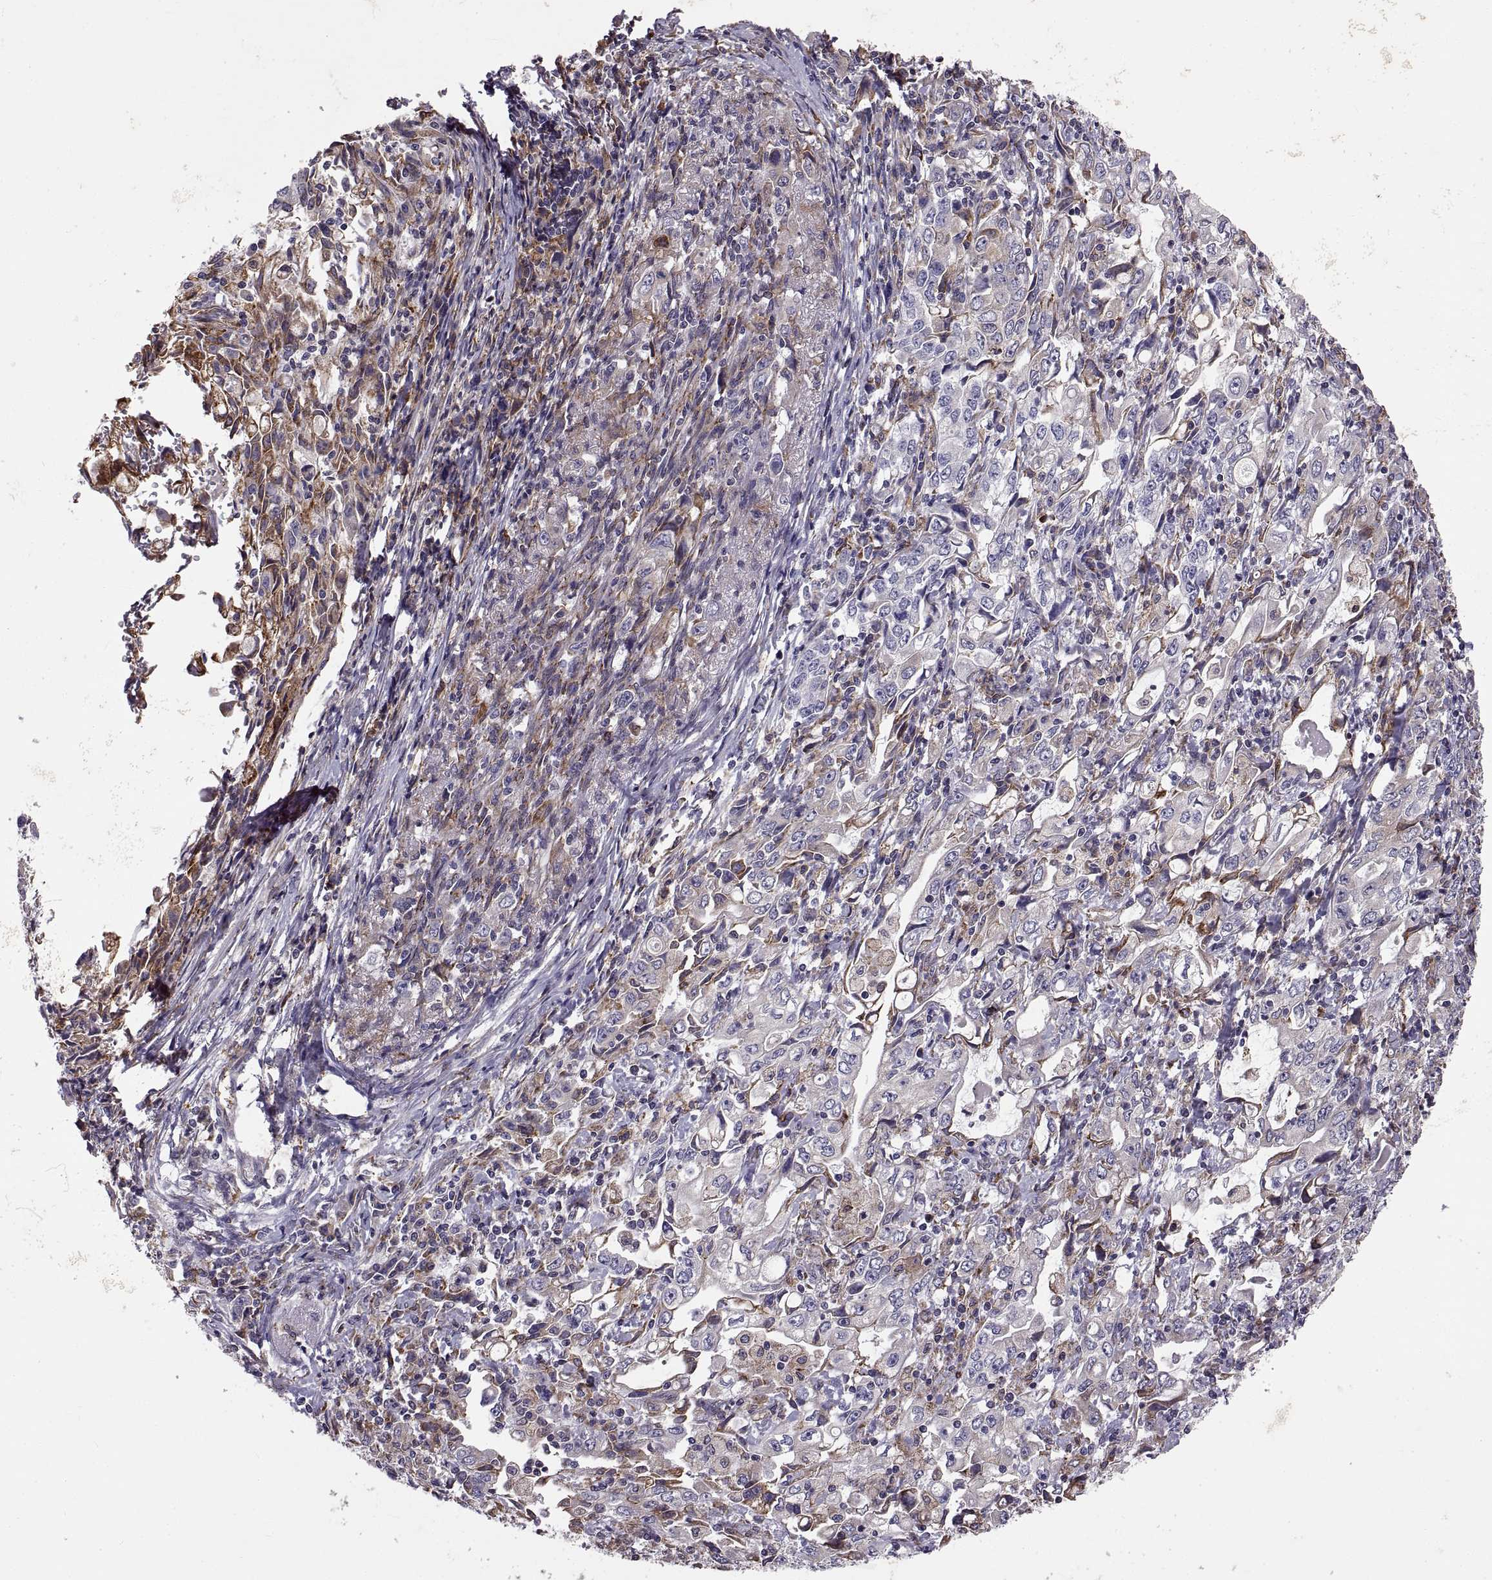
{"staining": {"intensity": "weak", "quantity": "<25%", "location": "cytoplasmic/membranous"}, "tissue": "stomach cancer", "cell_type": "Tumor cells", "image_type": "cancer", "snomed": [{"axis": "morphology", "description": "Adenocarcinoma, NOS"}, {"axis": "topography", "description": "Stomach, lower"}], "caption": "This is an IHC image of adenocarcinoma (stomach). There is no staining in tumor cells.", "gene": "PLEKHB2", "patient": {"sex": "female", "age": 72}}